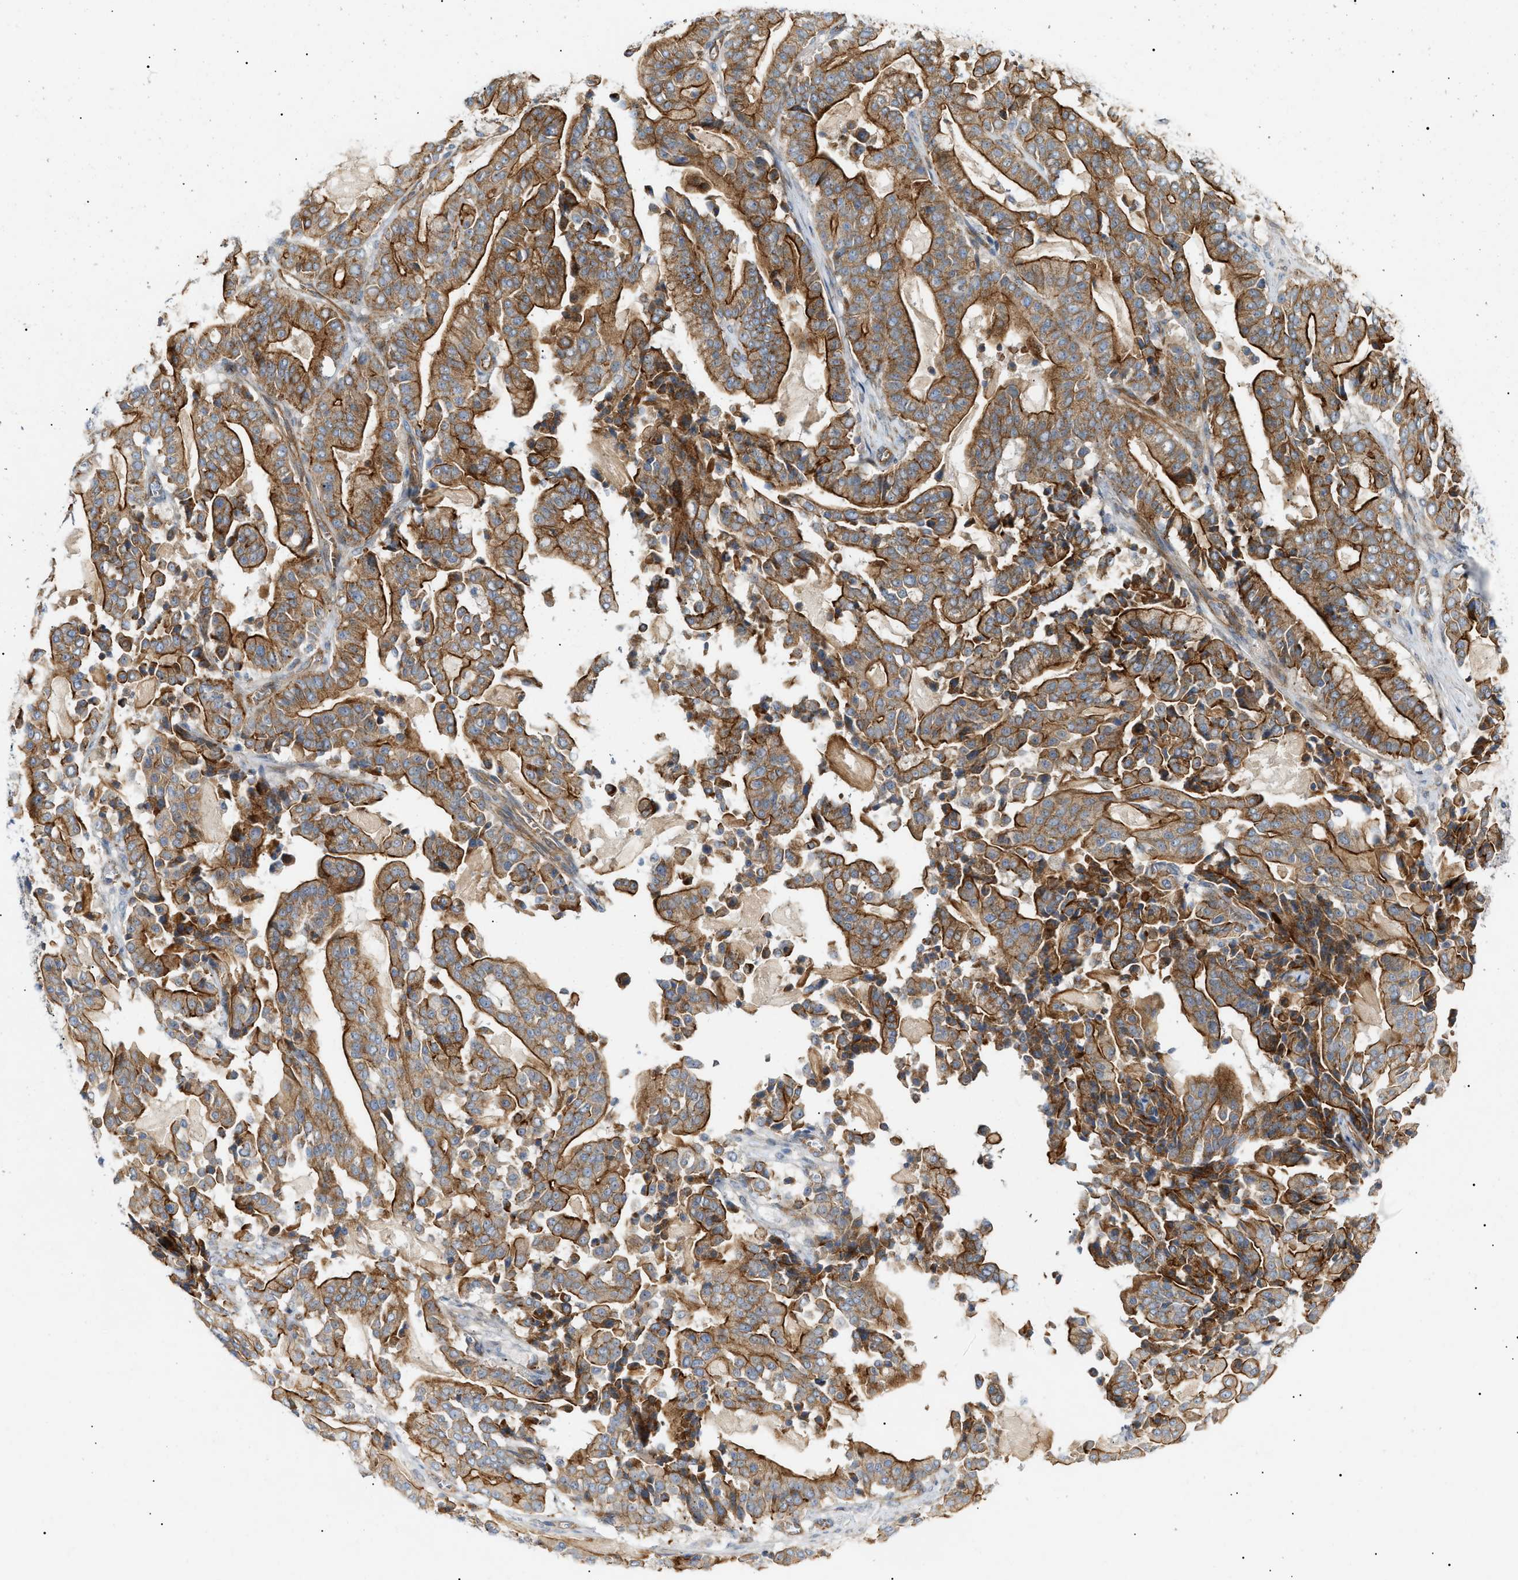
{"staining": {"intensity": "strong", "quantity": "25%-75%", "location": "cytoplasmic/membranous"}, "tissue": "pancreatic cancer", "cell_type": "Tumor cells", "image_type": "cancer", "snomed": [{"axis": "morphology", "description": "Adenocarcinoma, NOS"}, {"axis": "topography", "description": "Pancreas"}], "caption": "Protein expression analysis of human pancreatic adenocarcinoma reveals strong cytoplasmic/membranous positivity in approximately 25%-75% of tumor cells.", "gene": "ZFHX2", "patient": {"sex": "male", "age": 63}}